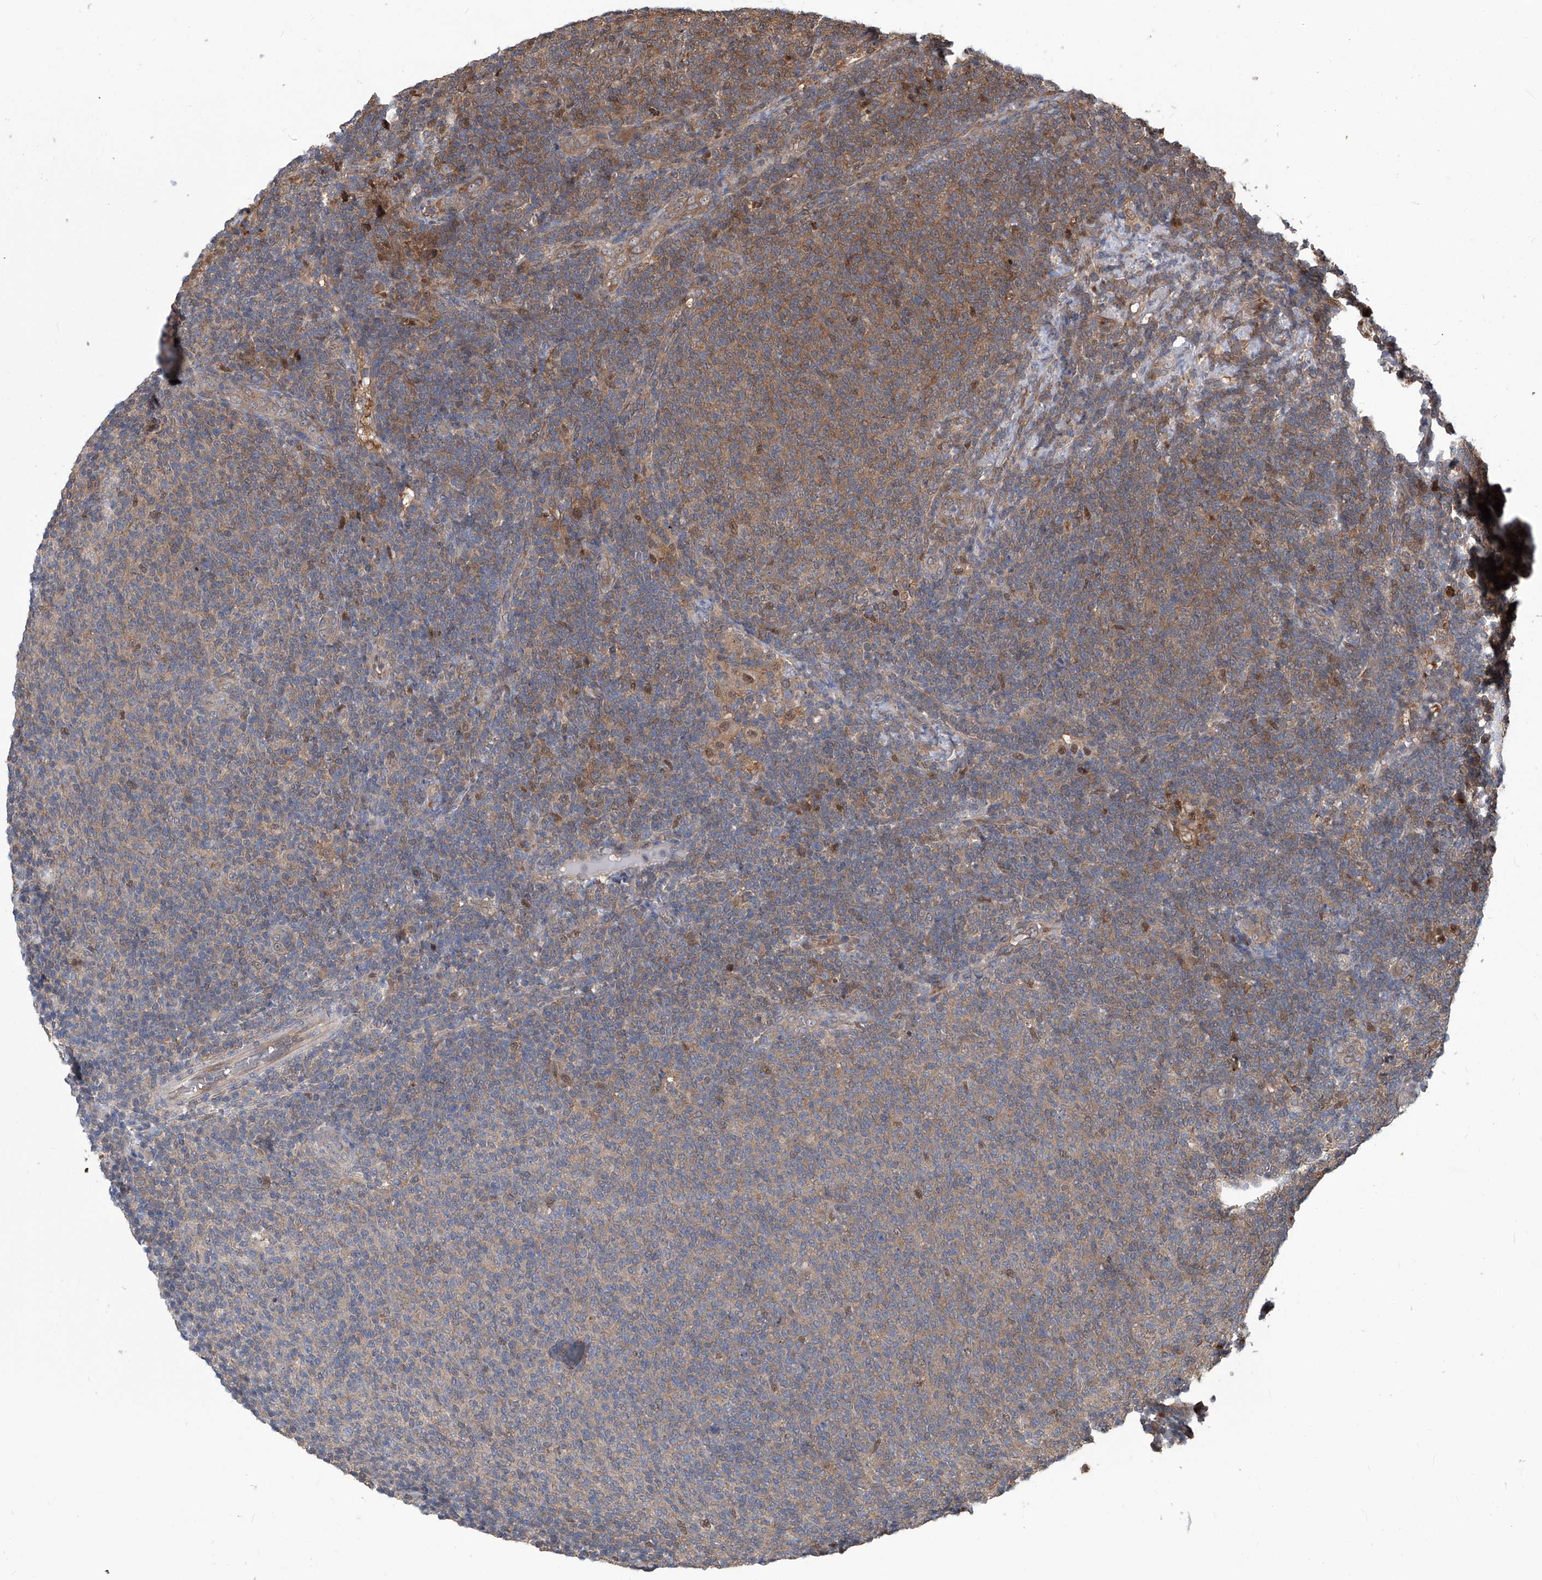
{"staining": {"intensity": "weak", "quantity": "<25%", "location": "cytoplasmic/membranous"}, "tissue": "lymphoma", "cell_type": "Tumor cells", "image_type": "cancer", "snomed": [{"axis": "morphology", "description": "Malignant lymphoma, non-Hodgkin's type, Low grade"}, {"axis": "topography", "description": "Lymph node"}], "caption": "Immunohistochemical staining of low-grade malignant lymphoma, non-Hodgkin's type exhibits no significant staining in tumor cells.", "gene": "PSMB1", "patient": {"sex": "male", "age": 66}}